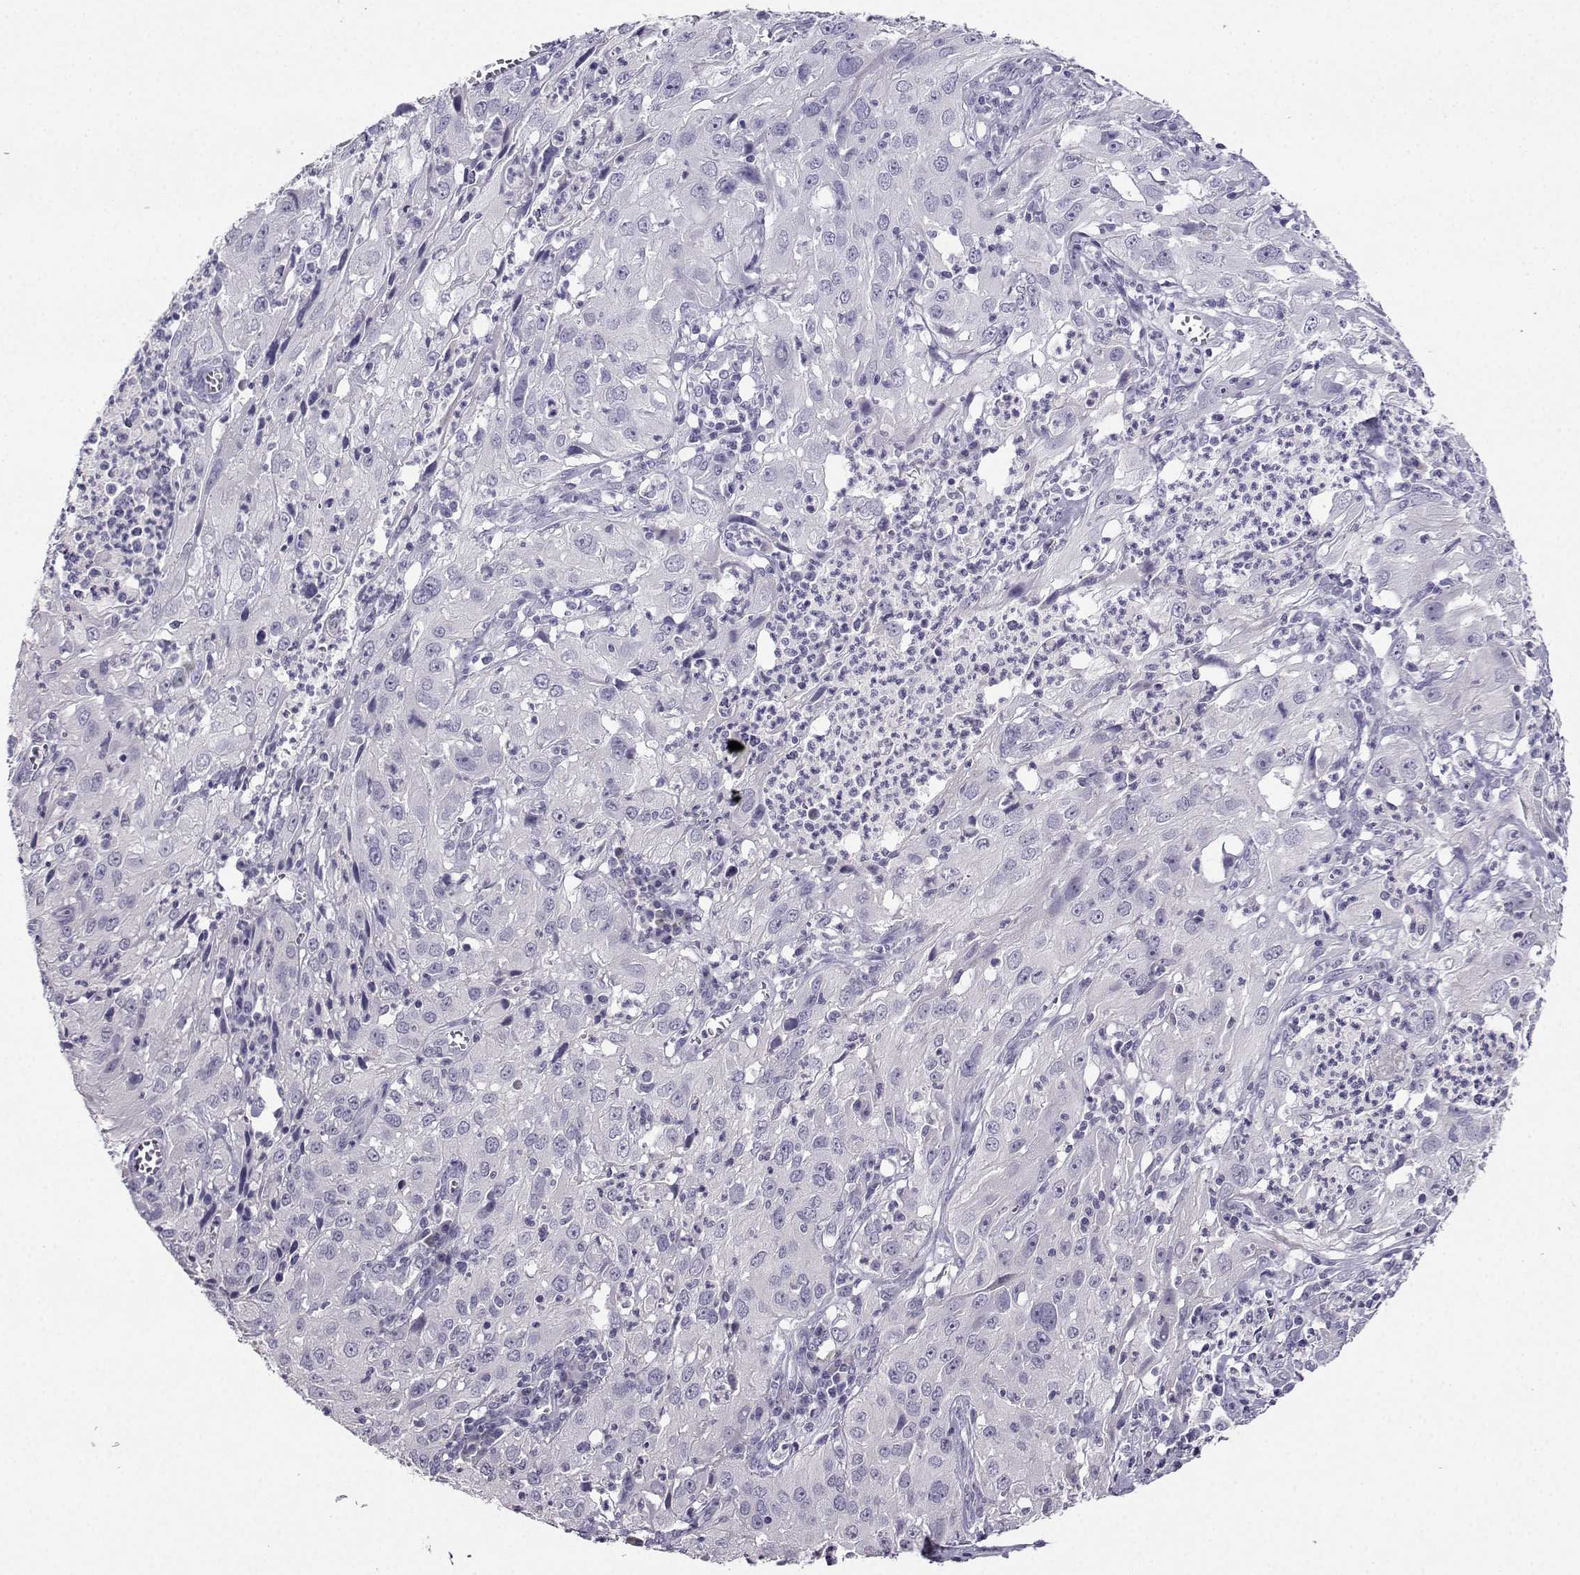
{"staining": {"intensity": "negative", "quantity": "none", "location": "none"}, "tissue": "cervical cancer", "cell_type": "Tumor cells", "image_type": "cancer", "snomed": [{"axis": "morphology", "description": "Squamous cell carcinoma, NOS"}, {"axis": "topography", "description": "Cervix"}], "caption": "Squamous cell carcinoma (cervical) was stained to show a protein in brown. There is no significant expression in tumor cells.", "gene": "CRYBB1", "patient": {"sex": "female", "age": 32}}